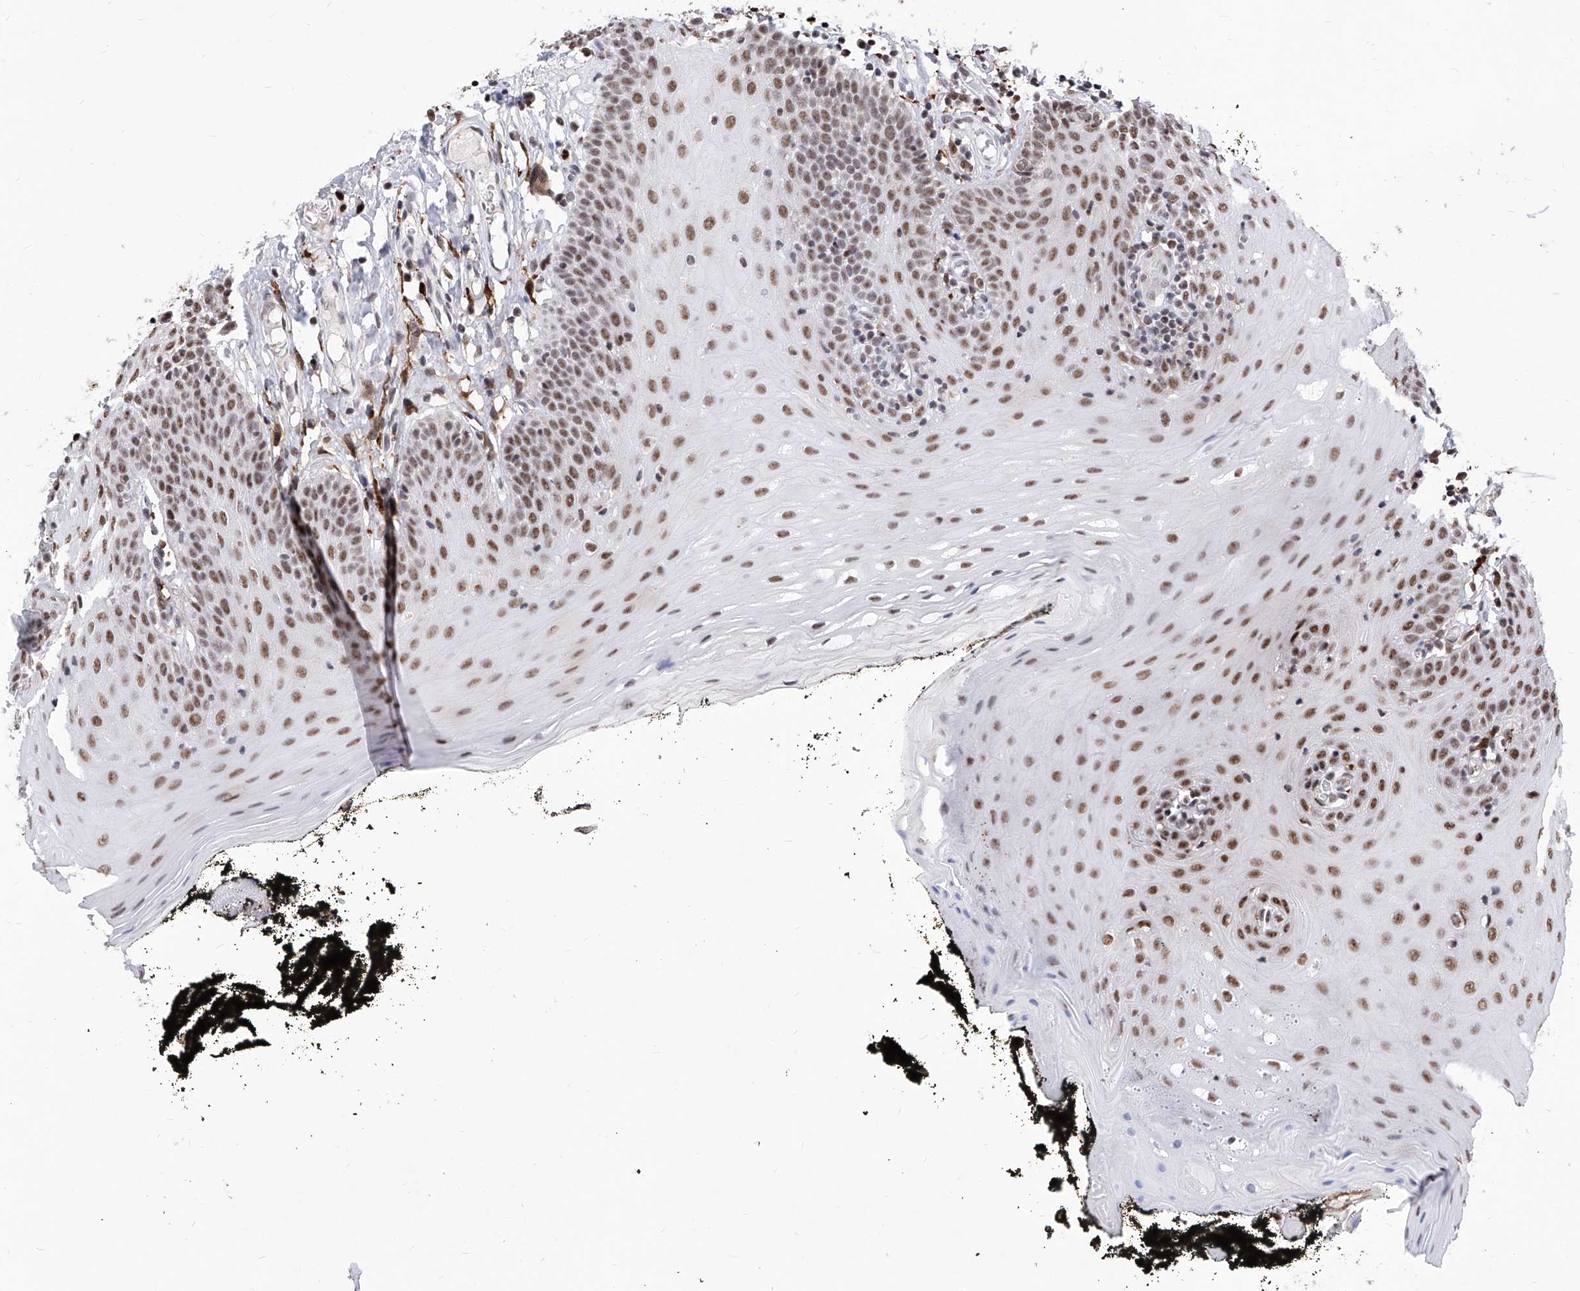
{"staining": {"intensity": "moderate", "quantity": ">75%", "location": "cytoplasmic/membranous"}, "tissue": "oral mucosa", "cell_type": "Squamous epithelial cells", "image_type": "normal", "snomed": [{"axis": "morphology", "description": "Normal tissue, NOS"}, {"axis": "topography", "description": "Oral tissue"}], "caption": "Immunohistochemical staining of normal oral mucosa demonstrates moderate cytoplasmic/membranous protein expression in about >75% of squamous epithelial cells.", "gene": "PHF5A", "patient": {"sex": "male", "age": 74}}